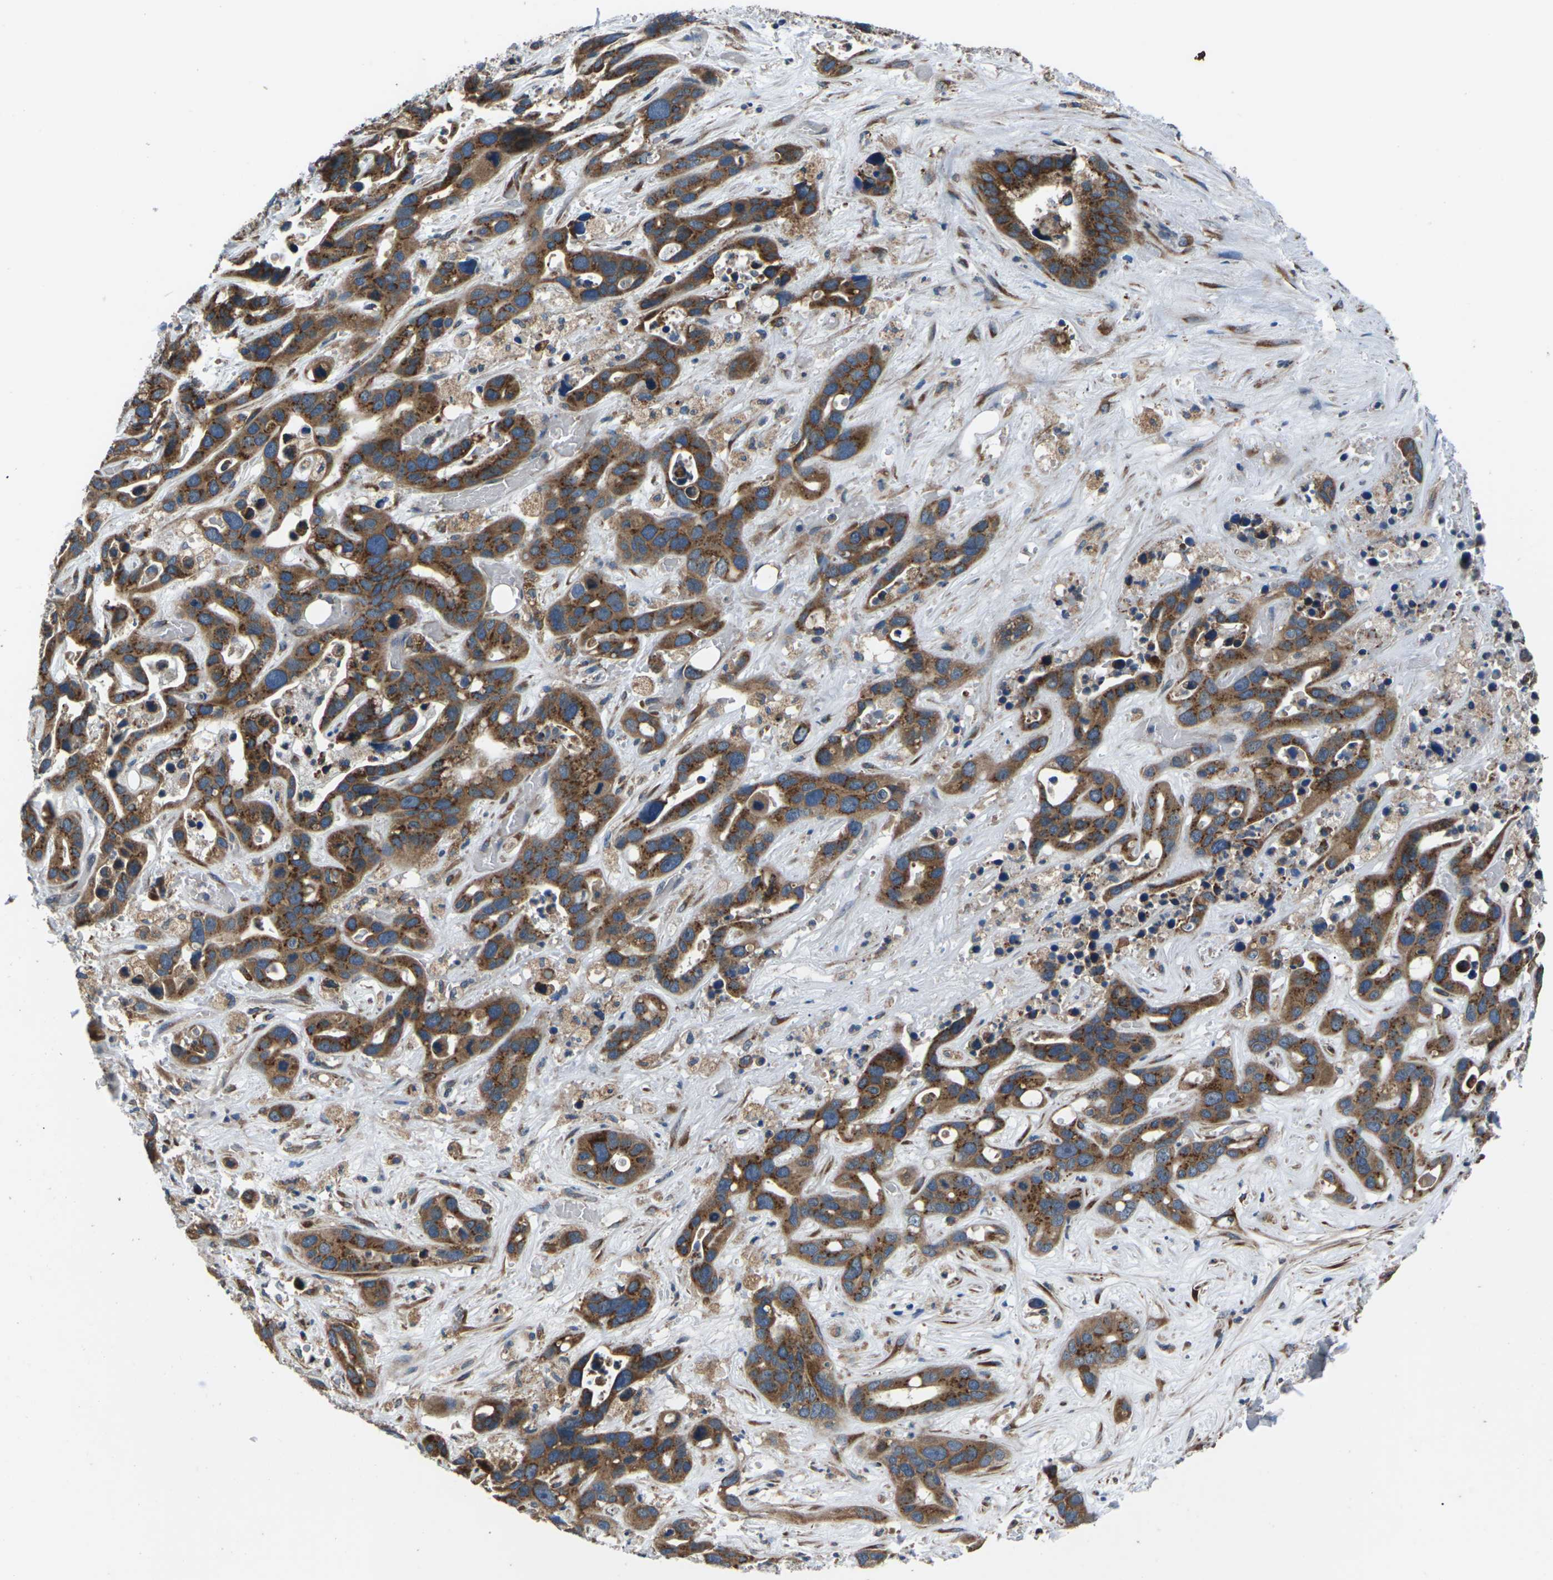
{"staining": {"intensity": "moderate", "quantity": ">75%", "location": "cytoplasmic/membranous"}, "tissue": "liver cancer", "cell_type": "Tumor cells", "image_type": "cancer", "snomed": [{"axis": "morphology", "description": "Cholangiocarcinoma"}, {"axis": "topography", "description": "Liver"}], "caption": "Liver cancer tissue demonstrates moderate cytoplasmic/membranous expression in about >75% of tumor cells", "gene": "GABRP", "patient": {"sex": "female", "age": 65}}